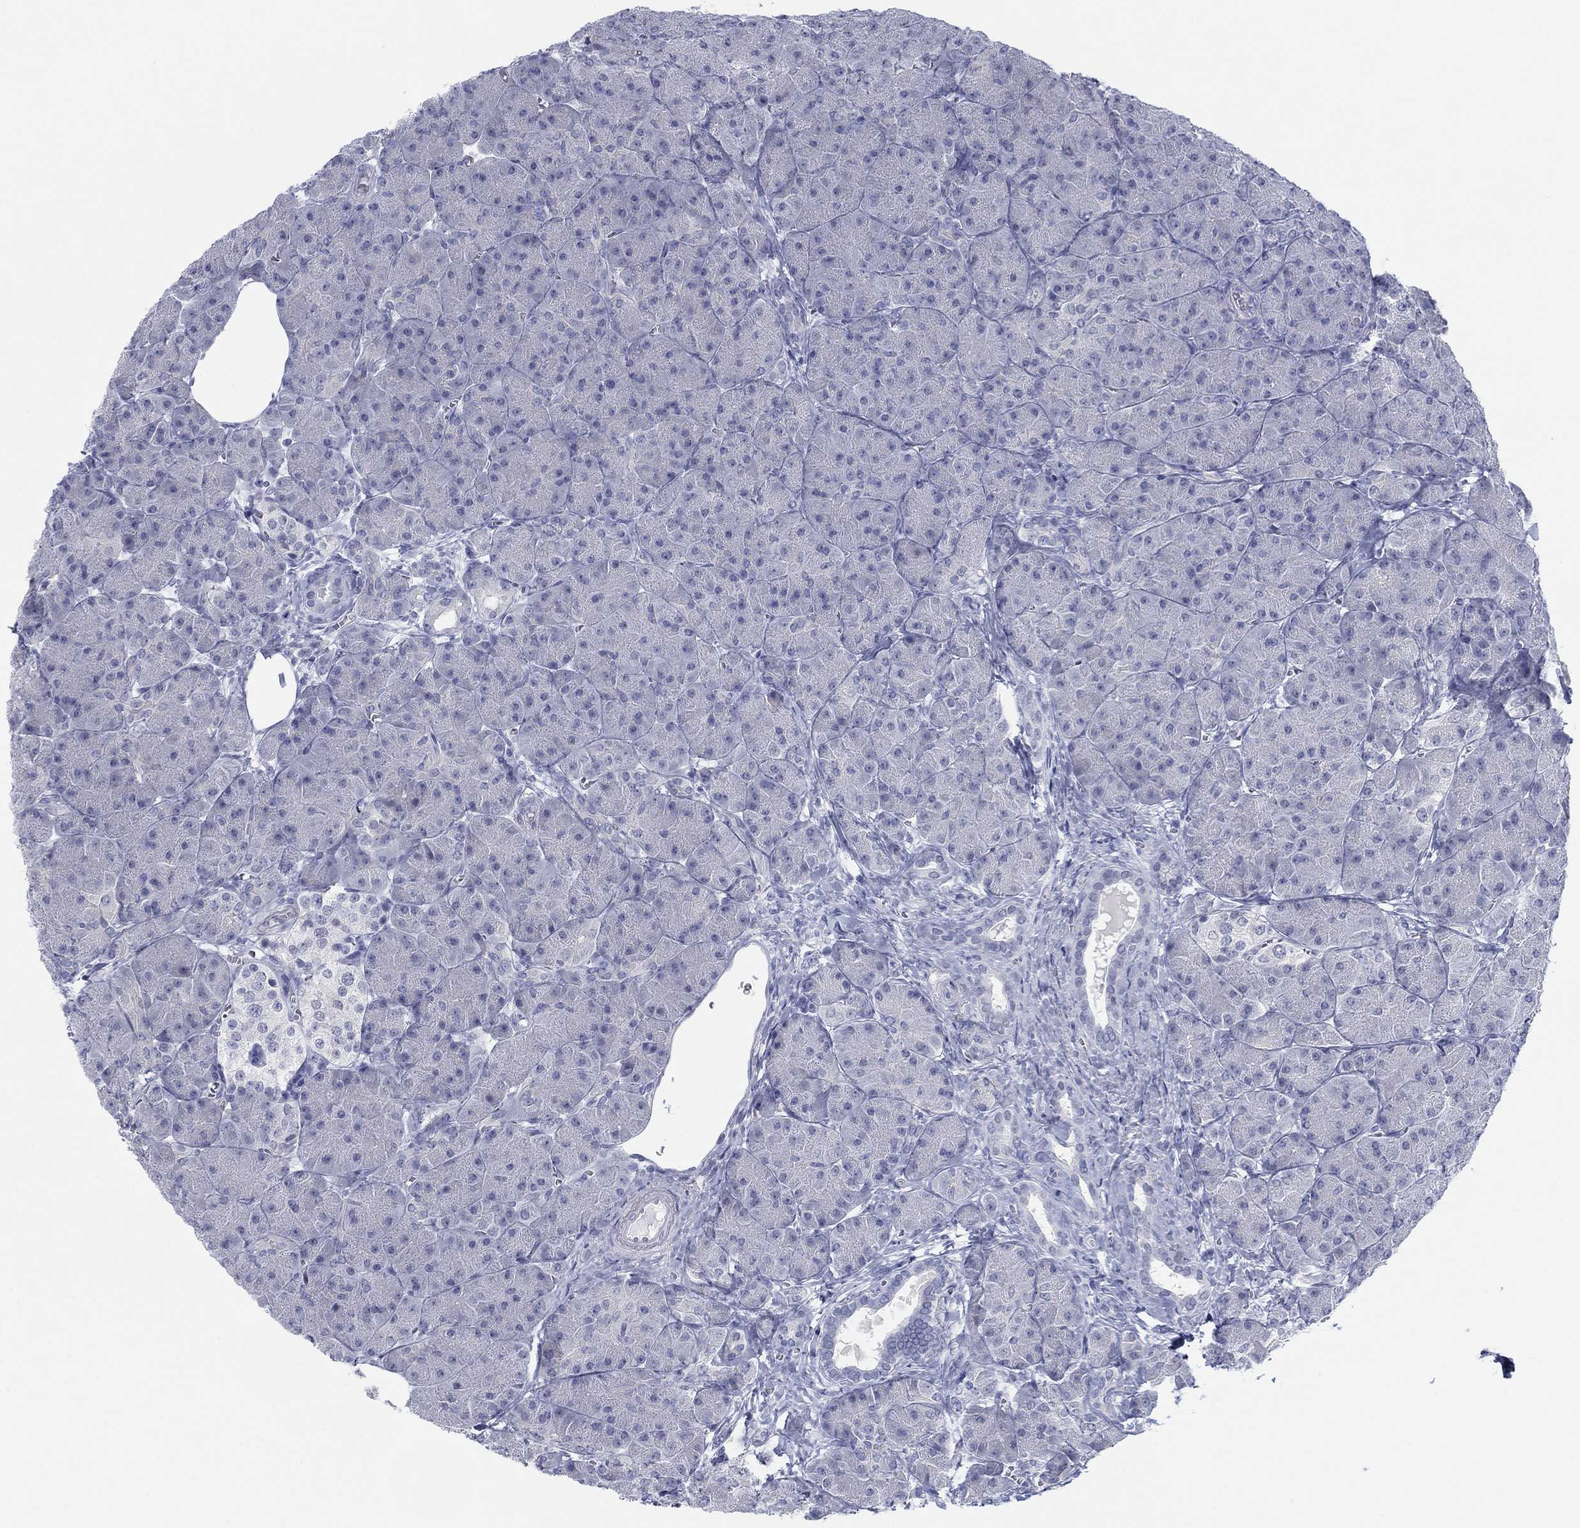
{"staining": {"intensity": "negative", "quantity": "none", "location": "none"}, "tissue": "pancreas", "cell_type": "Exocrine glandular cells", "image_type": "normal", "snomed": [{"axis": "morphology", "description": "Normal tissue, NOS"}, {"axis": "topography", "description": "Pancreas"}], "caption": "Immunohistochemistry of unremarkable pancreas displays no expression in exocrine glandular cells.", "gene": "DNAL1", "patient": {"sex": "male", "age": 61}}